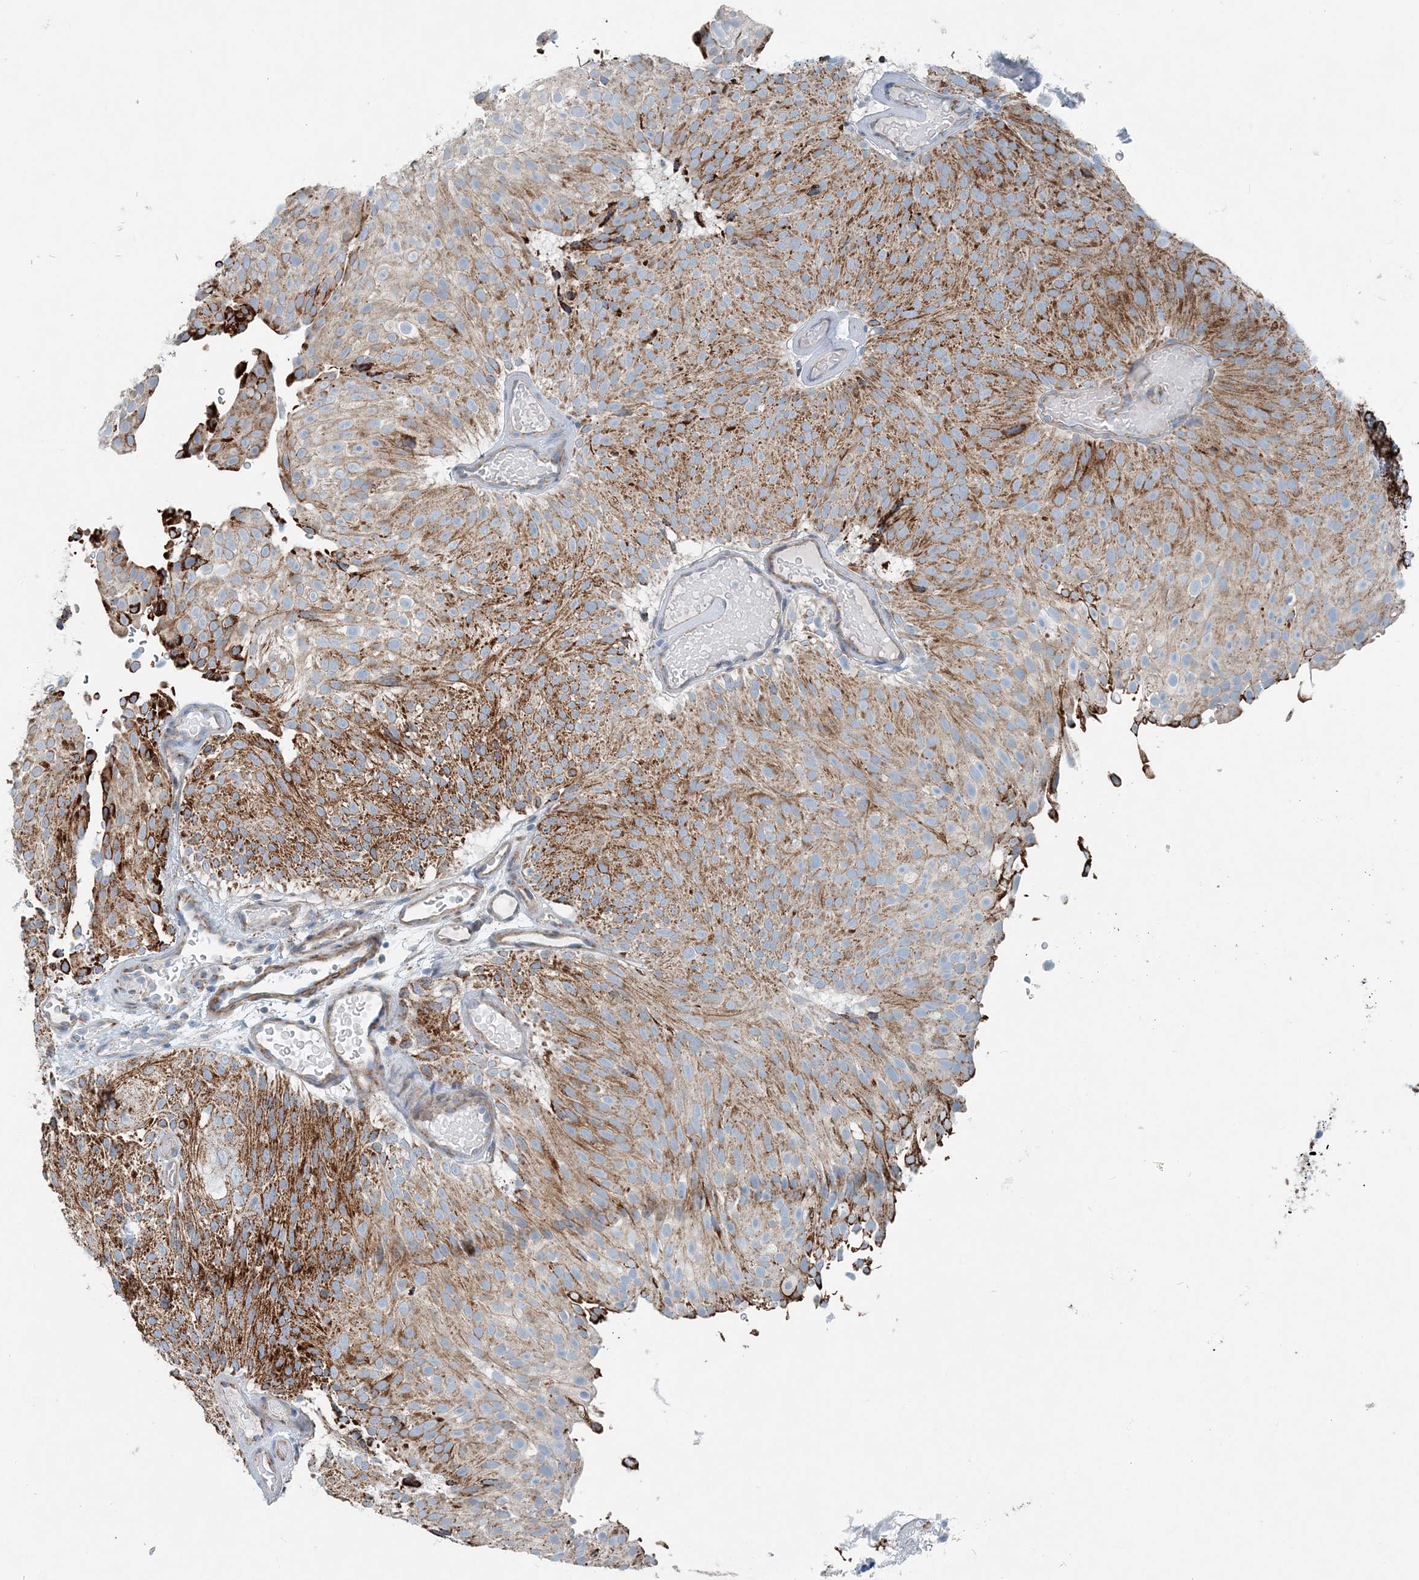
{"staining": {"intensity": "strong", "quantity": ">75%", "location": "cytoplasmic/membranous"}, "tissue": "urothelial cancer", "cell_type": "Tumor cells", "image_type": "cancer", "snomed": [{"axis": "morphology", "description": "Urothelial carcinoma, Low grade"}, {"axis": "topography", "description": "Urinary bladder"}], "caption": "Urothelial carcinoma (low-grade) tissue reveals strong cytoplasmic/membranous positivity in approximately >75% of tumor cells", "gene": "INTU", "patient": {"sex": "male", "age": 78}}